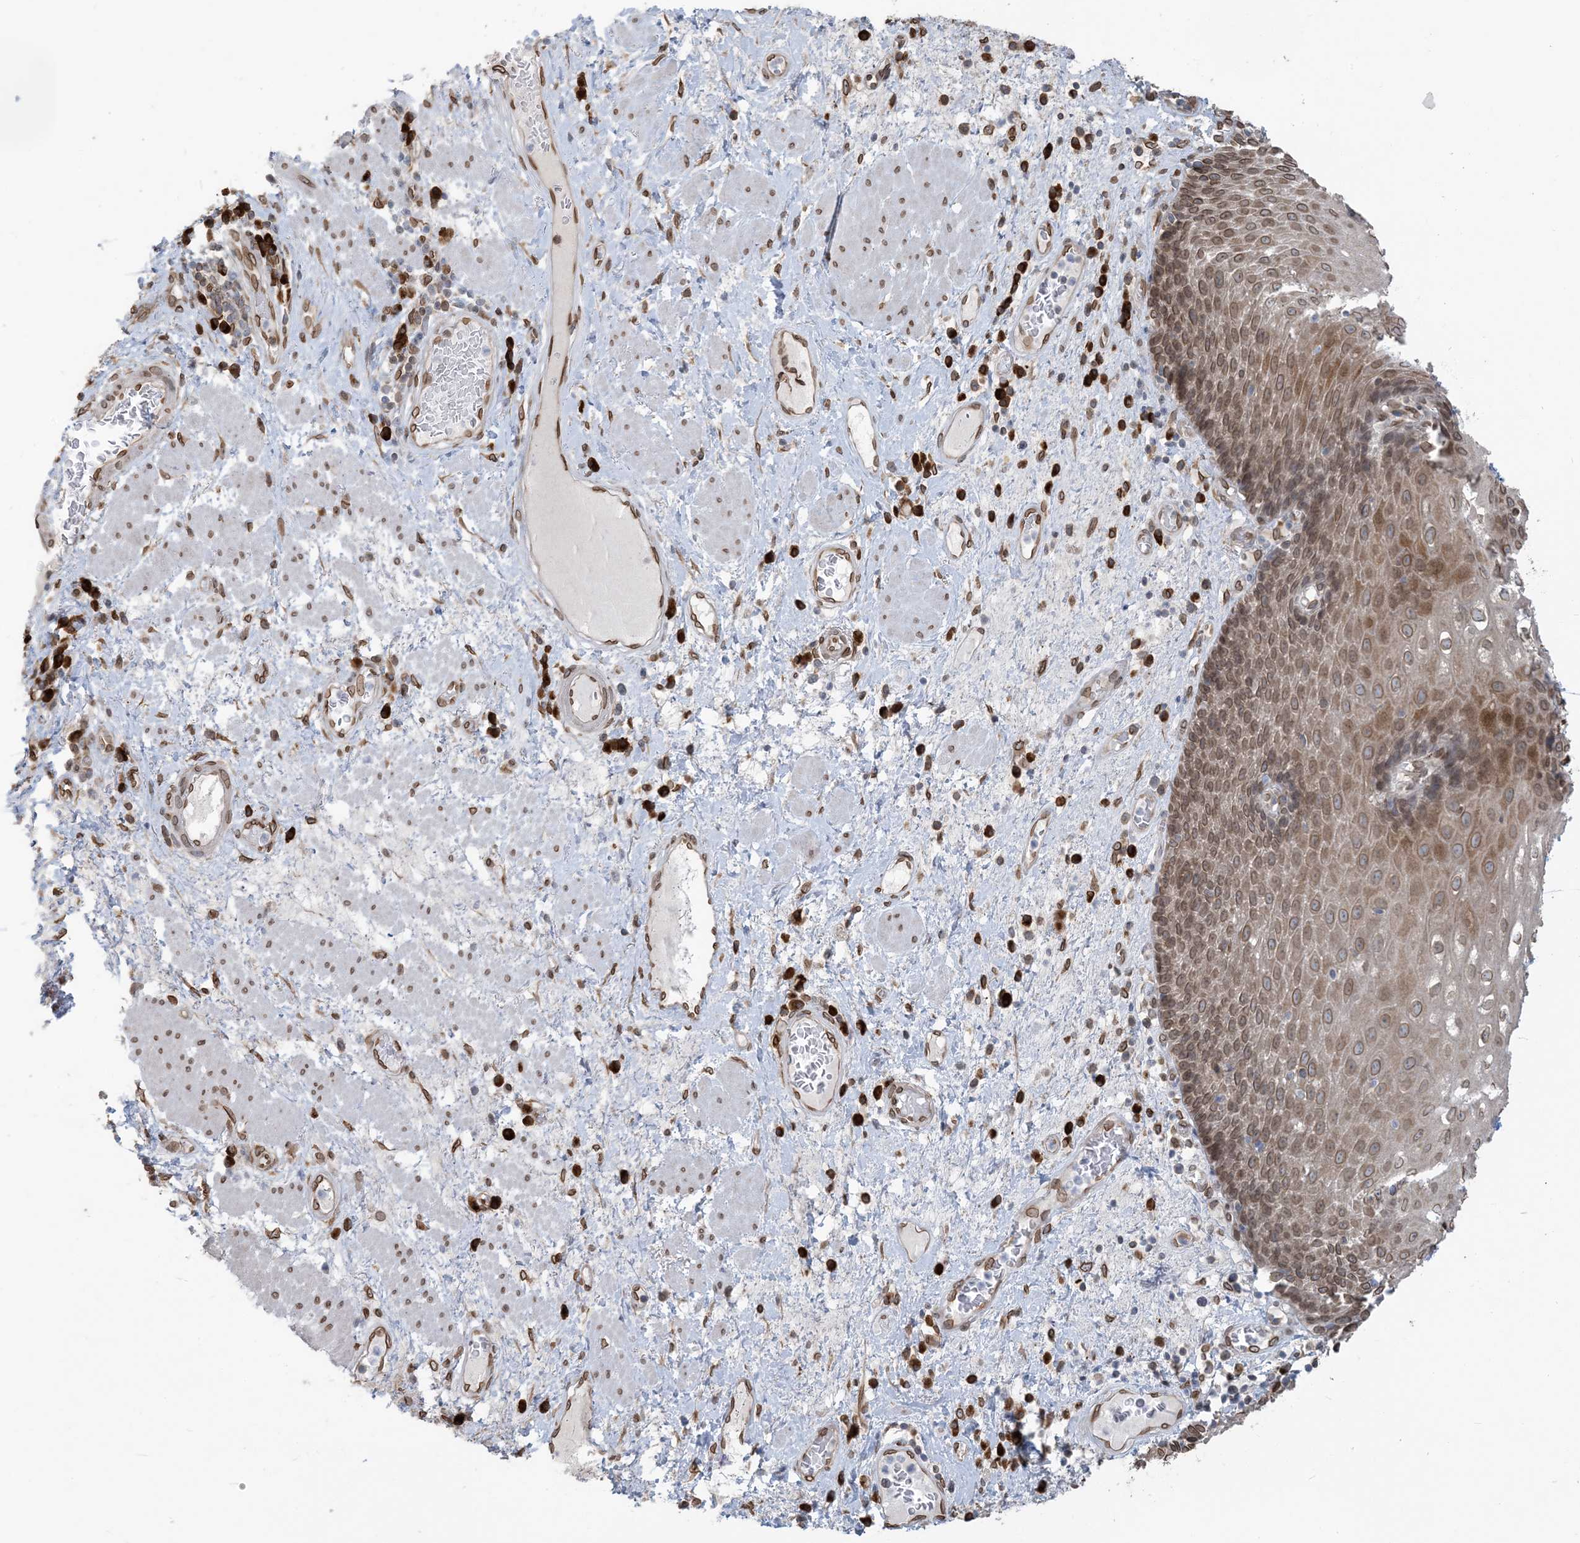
{"staining": {"intensity": "moderate", "quantity": ">75%", "location": "cytoplasmic/membranous,nuclear"}, "tissue": "esophagus", "cell_type": "Squamous epithelial cells", "image_type": "normal", "snomed": [{"axis": "morphology", "description": "Normal tissue, NOS"}, {"axis": "morphology", "description": "Adenocarcinoma, NOS"}, {"axis": "topography", "description": "Esophagus"}], "caption": "Esophagus stained for a protein reveals moderate cytoplasmic/membranous,nuclear positivity in squamous epithelial cells. (DAB IHC, brown staining for protein, blue staining for nuclei).", "gene": "WWP1", "patient": {"sex": "male", "age": 62}}